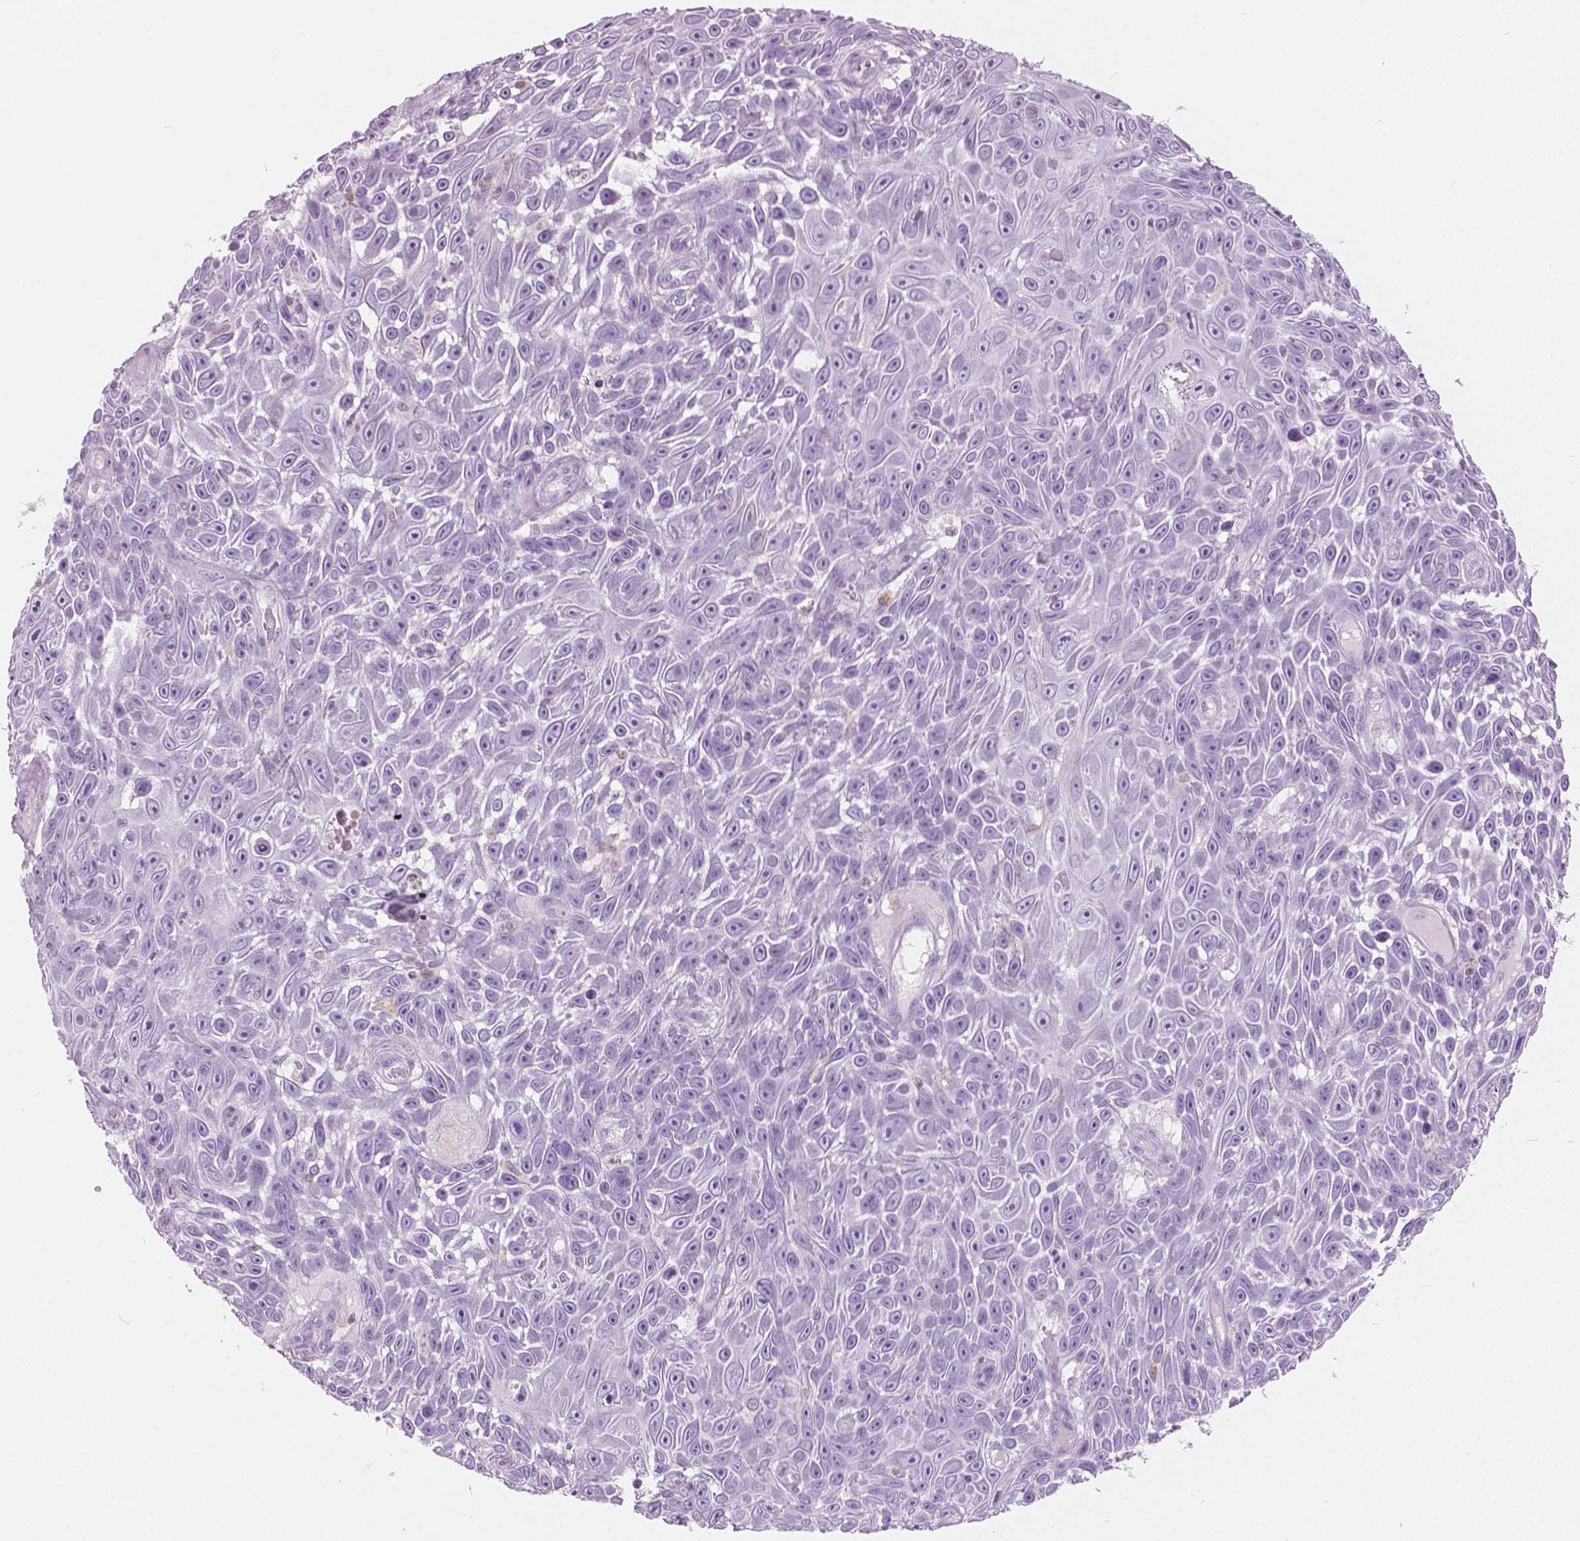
{"staining": {"intensity": "negative", "quantity": "none", "location": "none"}, "tissue": "skin cancer", "cell_type": "Tumor cells", "image_type": "cancer", "snomed": [{"axis": "morphology", "description": "Squamous cell carcinoma, NOS"}, {"axis": "topography", "description": "Skin"}], "caption": "DAB (3,3'-diaminobenzidine) immunohistochemical staining of squamous cell carcinoma (skin) exhibits no significant staining in tumor cells.", "gene": "GALM", "patient": {"sex": "male", "age": 82}}